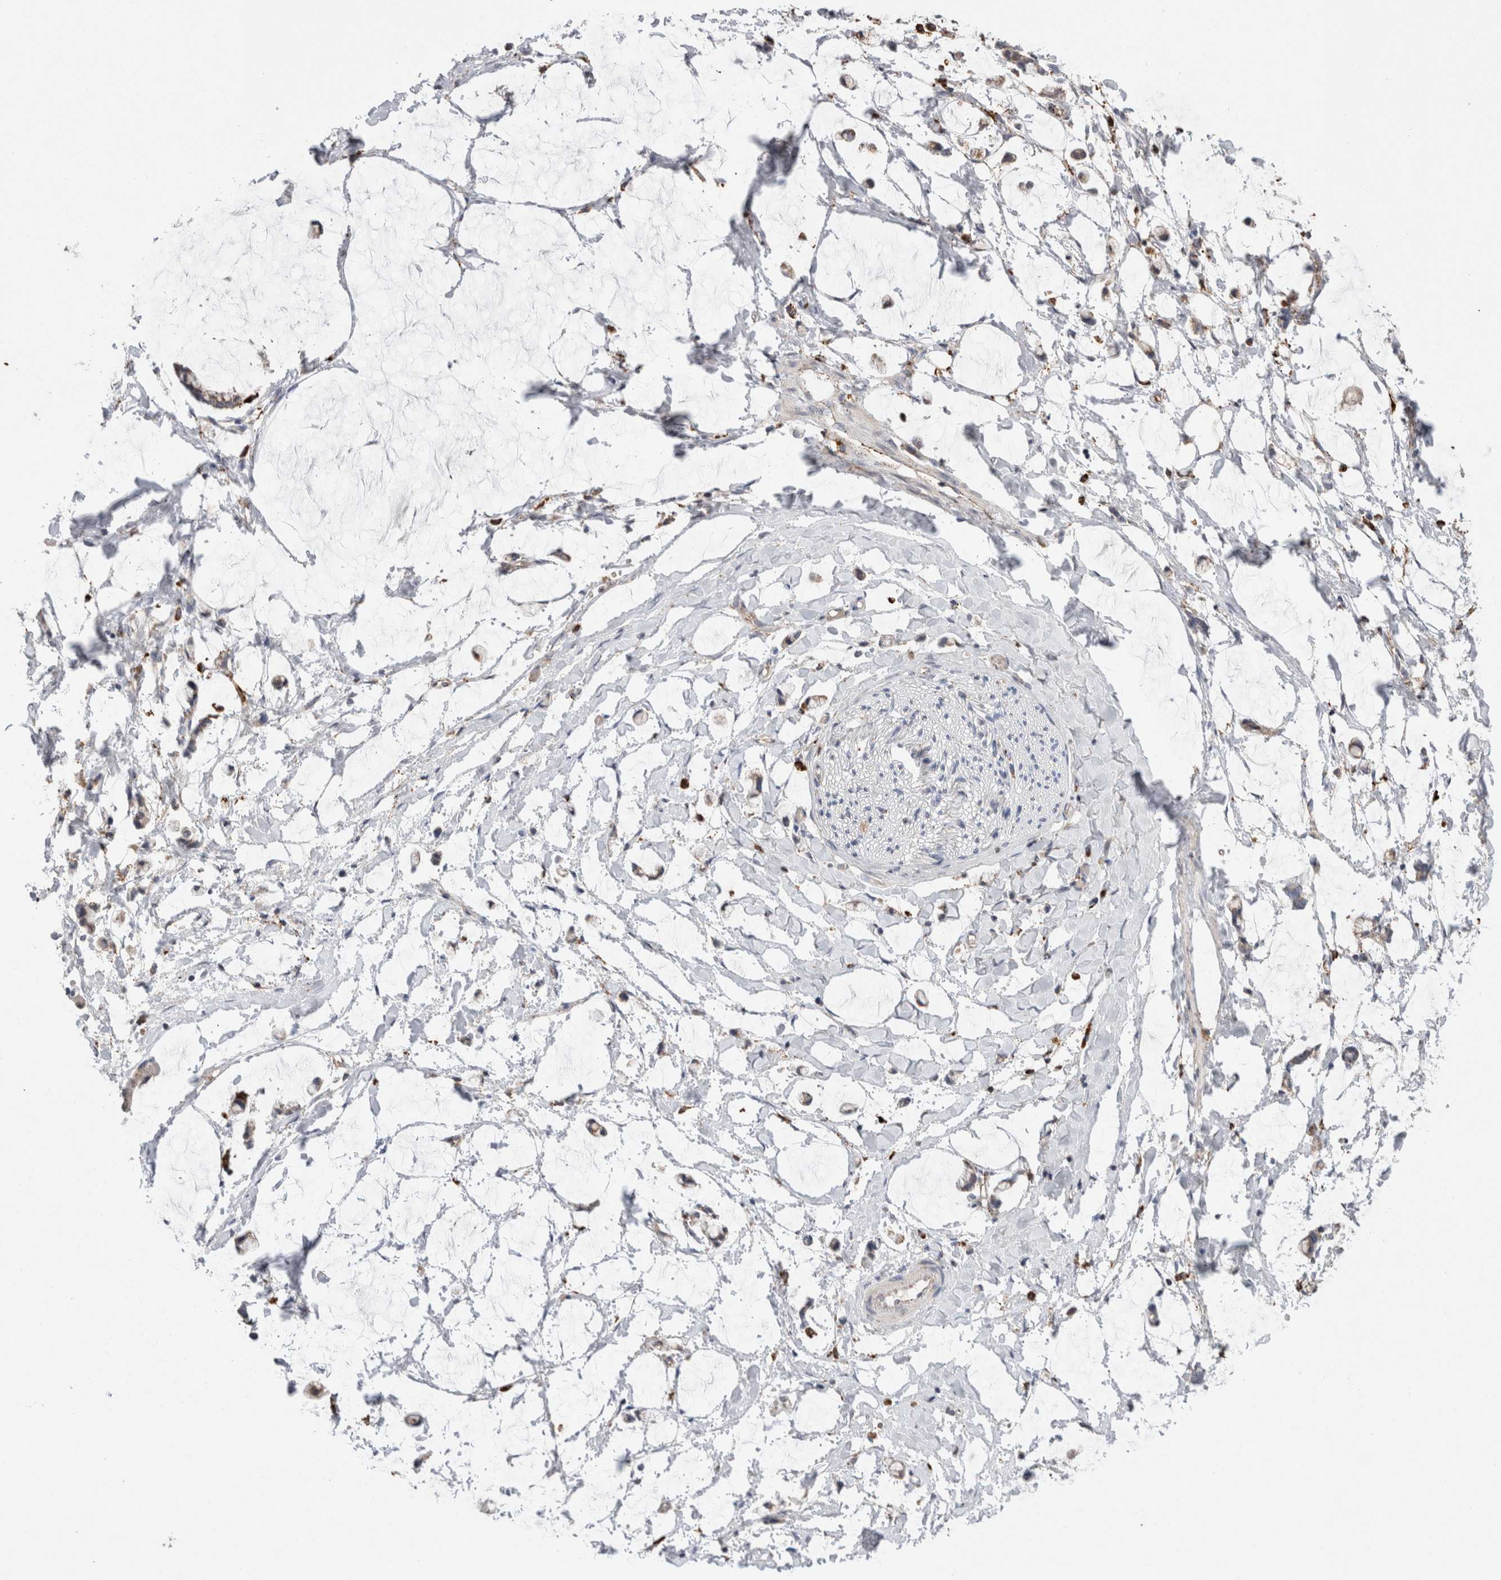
{"staining": {"intensity": "negative", "quantity": "none", "location": "none"}, "tissue": "adipose tissue", "cell_type": "Adipocytes", "image_type": "normal", "snomed": [{"axis": "morphology", "description": "Normal tissue, NOS"}, {"axis": "morphology", "description": "Adenocarcinoma, NOS"}, {"axis": "topography", "description": "Colon"}, {"axis": "topography", "description": "Peripheral nerve tissue"}], "caption": "Immunohistochemistry image of benign adipose tissue stained for a protein (brown), which exhibits no staining in adipocytes. (DAB immunohistochemistry, high magnification).", "gene": "CTSA", "patient": {"sex": "male", "age": 14}}